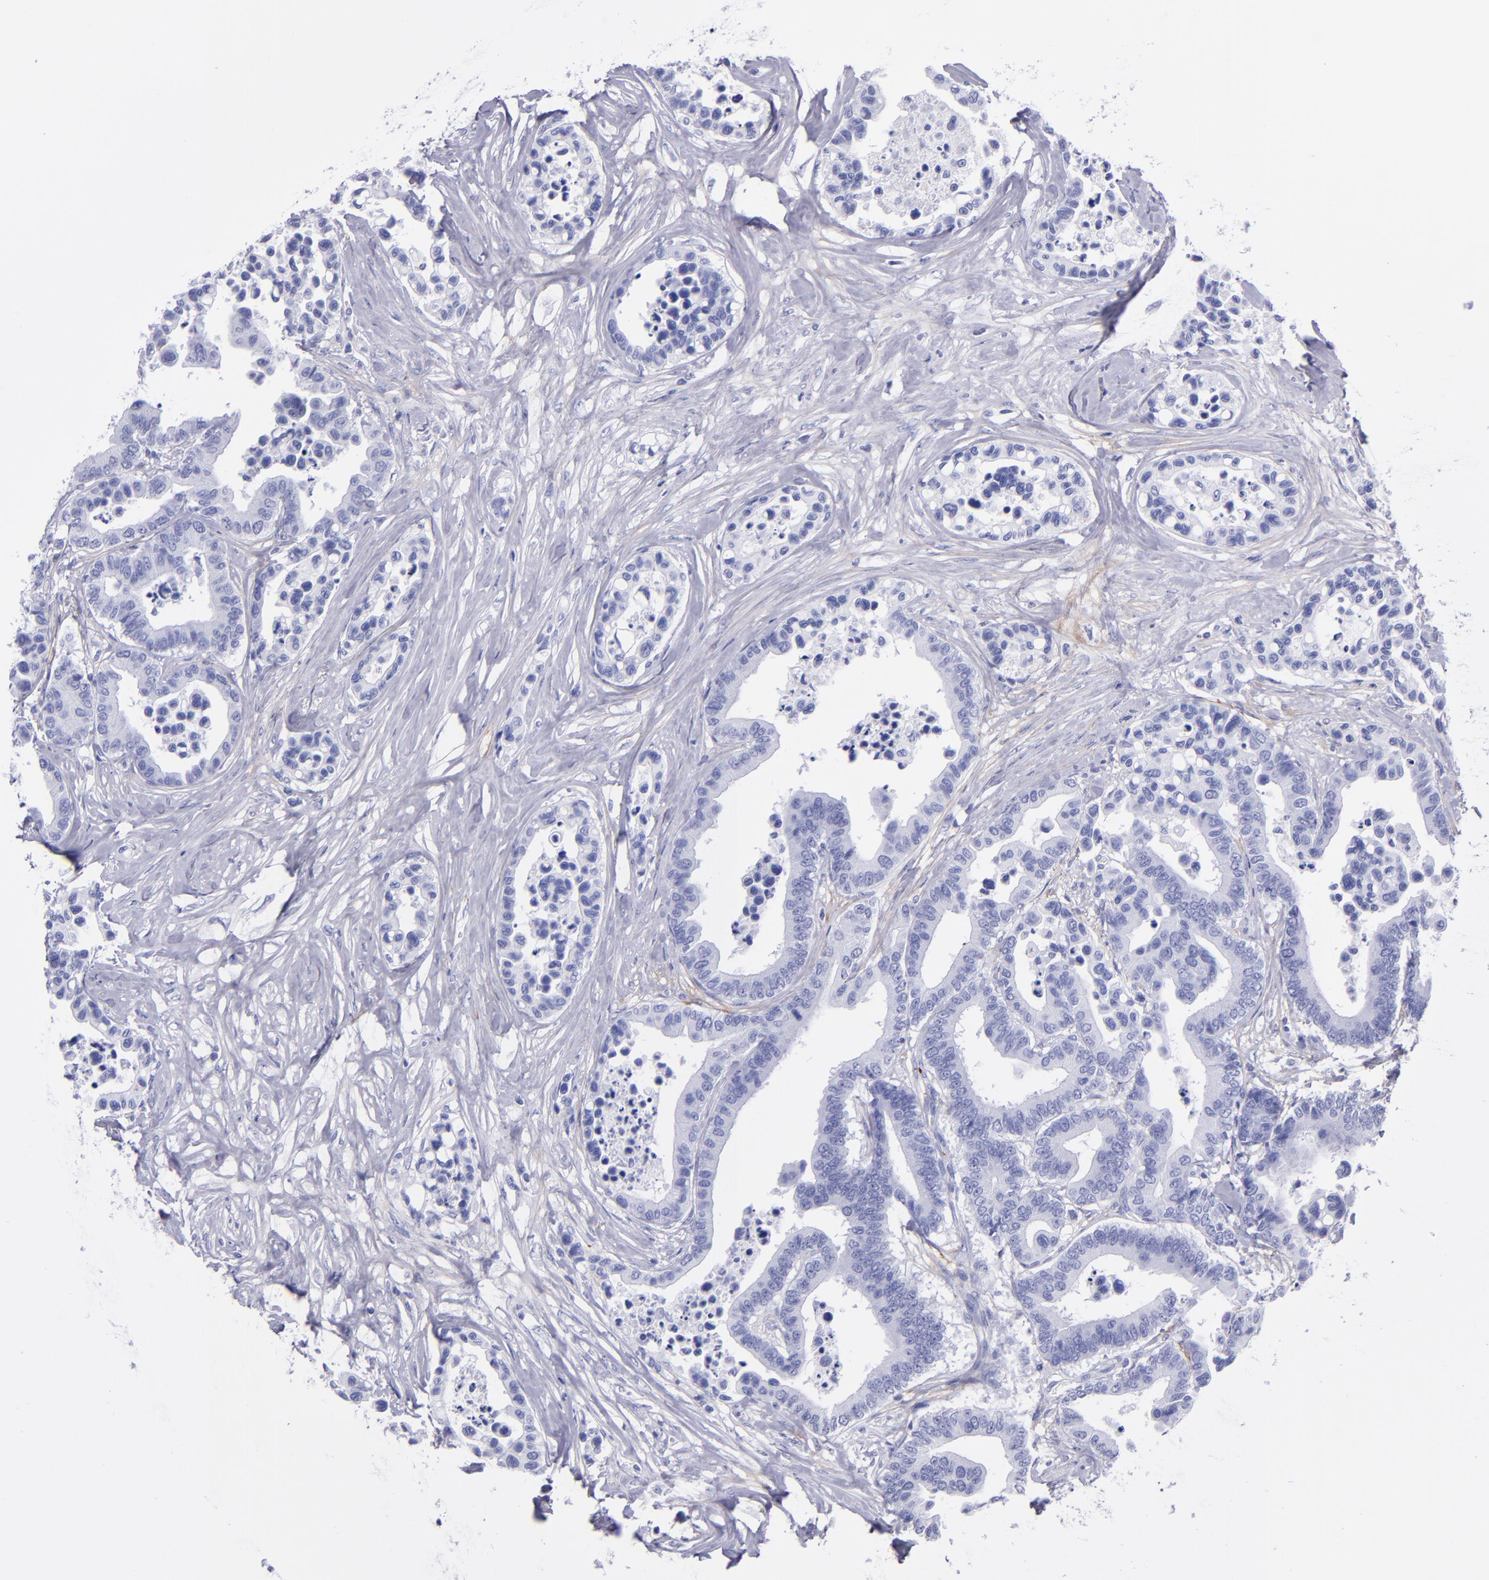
{"staining": {"intensity": "negative", "quantity": "none", "location": "none"}, "tissue": "colorectal cancer", "cell_type": "Tumor cells", "image_type": "cancer", "snomed": [{"axis": "morphology", "description": "Adenocarcinoma, NOS"}, {"axis": "topography", "description": "Colon"}], "caption": "DAB immunohistochemical staining of human adenocarcinoma (colorectal) demonstrates no significant staining in tumor cells.", "gene": "EFCAB13", "patient": {"sex": "male", "age": 82}}